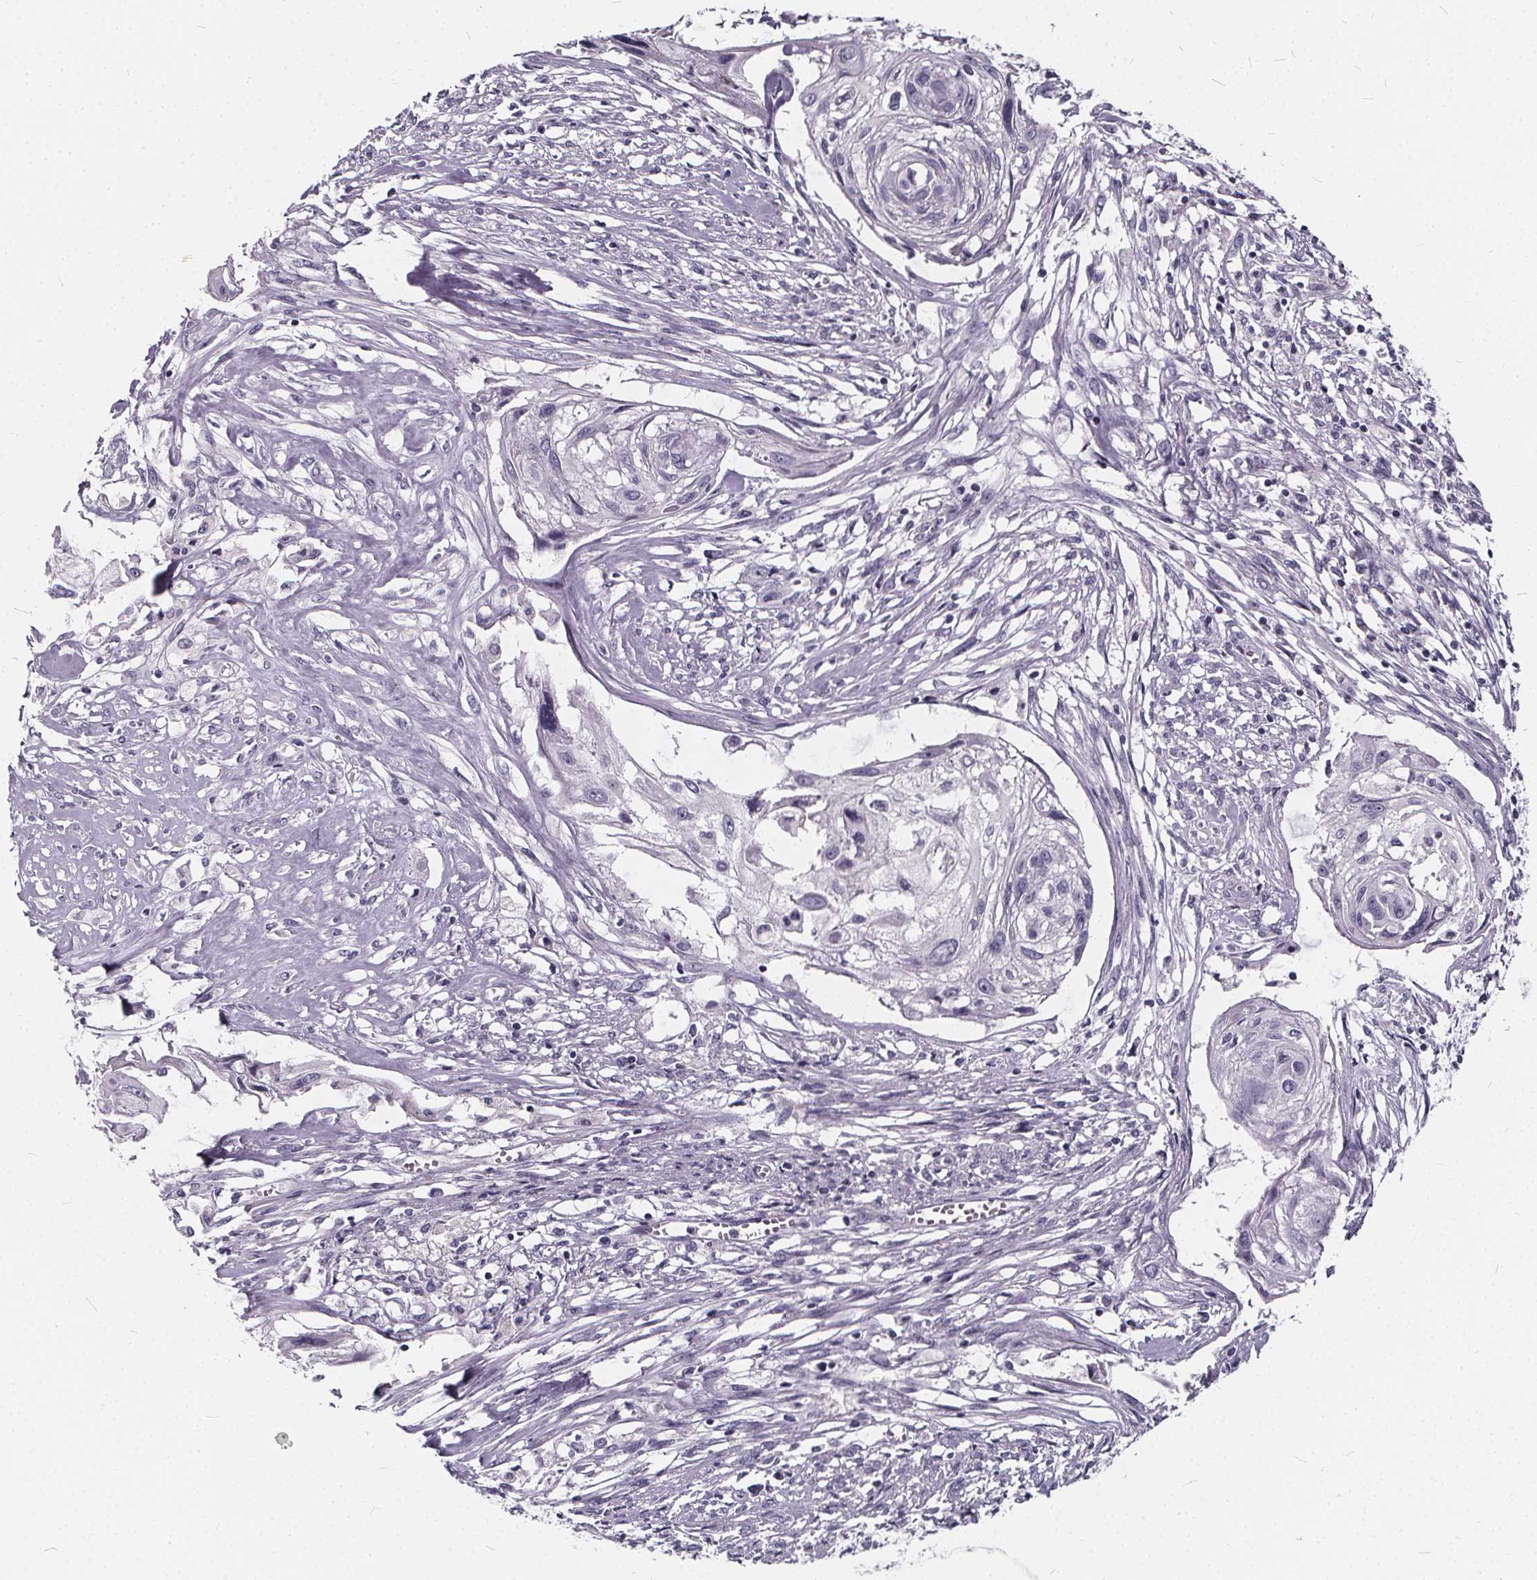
{"staining": {"intensity": "negative", "quantity": "none", "location": "none"}, "tissue": "cervical cancer", "cell_type": "Tumor cells", "image_type": "cancer", "snomed": [{"axis": "morphology", "description": "Squamous cell carcinoma, NOS"}, {"axis": "topography", "description": "Cervix"}], "caption": "An IHC histopathology image of cervical cancer (squamous cell carcinoma) is shown. There is no staining in tumor cells of cervical cancer (squamous cell carcinoma).", "gene": "SPEF2", "patient": {"sex": "female", "age": 49}}